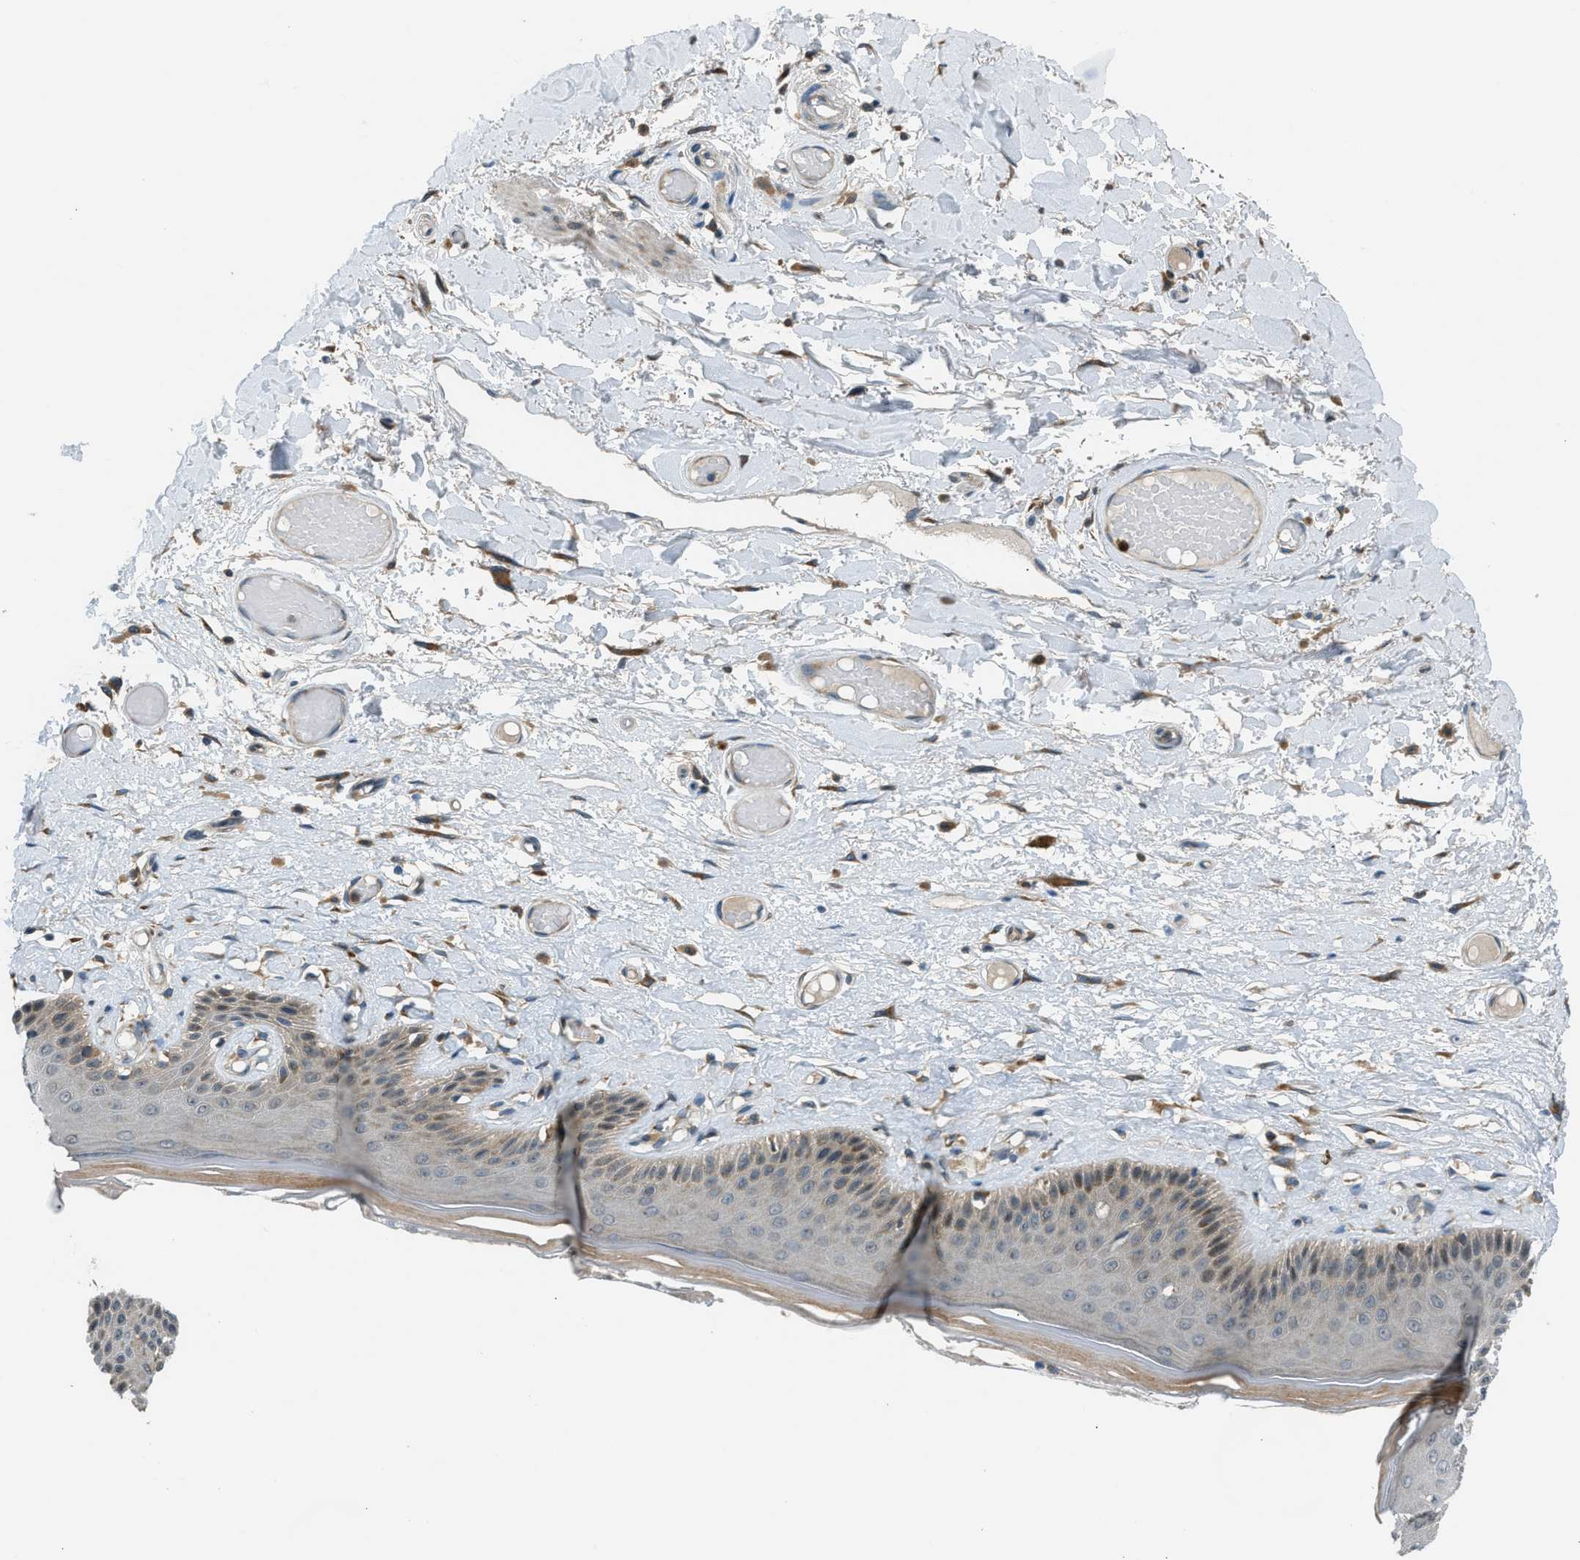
{"staining": {"intensity": "weak", "quantity": "25%-75%", "location": "cytoplasmic/membranous"}, "tissue": "skin", "cell_type": "Epidermal cells", "image_type": "normal", "snomed": [{"axis": "morphology", "description": "Normal tissue, NOS"}, {"axis": "topography", "description": "Vulva"}], "caption": "Immunohistochemical staining of benign human skin displays weak cytoplasmic/membranous protein expression in about 25%-75% of epidermal cells. Nuclei are stained in blue.", "gene": "EDARADD", "patient": {"sex": "female", "age": 73}}